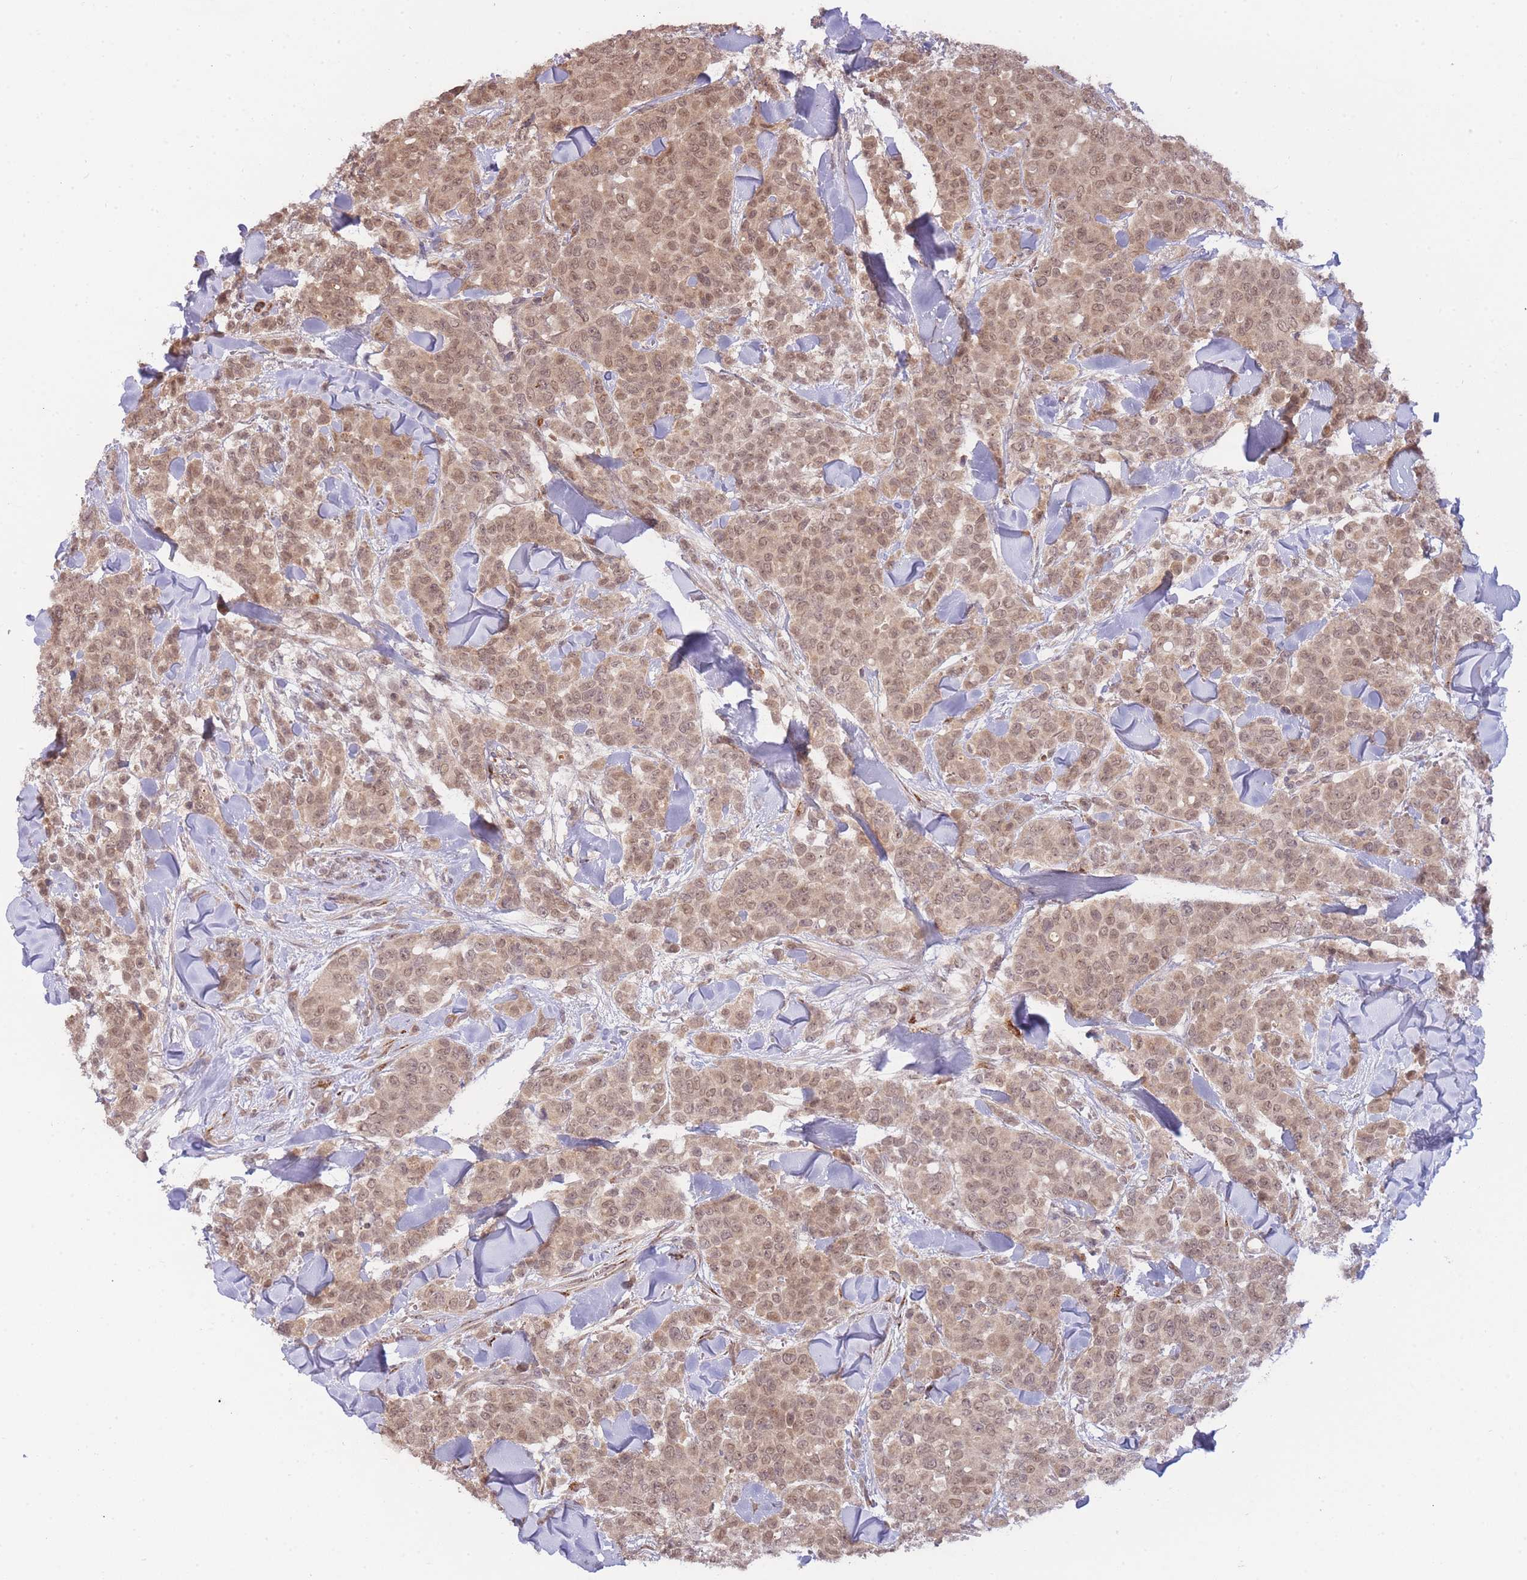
{"staining": {"intensity": "moderate", "quantity": ">75%", "location": "cytoplasmic/membranous,nuclear"}, "tissue": "breast cancer", "cell_type": "Tumor cells", "image_type": "cancer", "snomed": [{"axis": "morphology", "description": "Lobular carcinoma"}, {"axis": "topography", "description": "Breast"}], "caption": "Human lobular carcinoma (breast) stained with a protein marker reveals moderate staining in tumor cells.", "gene": "SMC6", "patient": {"sex": "female", "age": 91}}